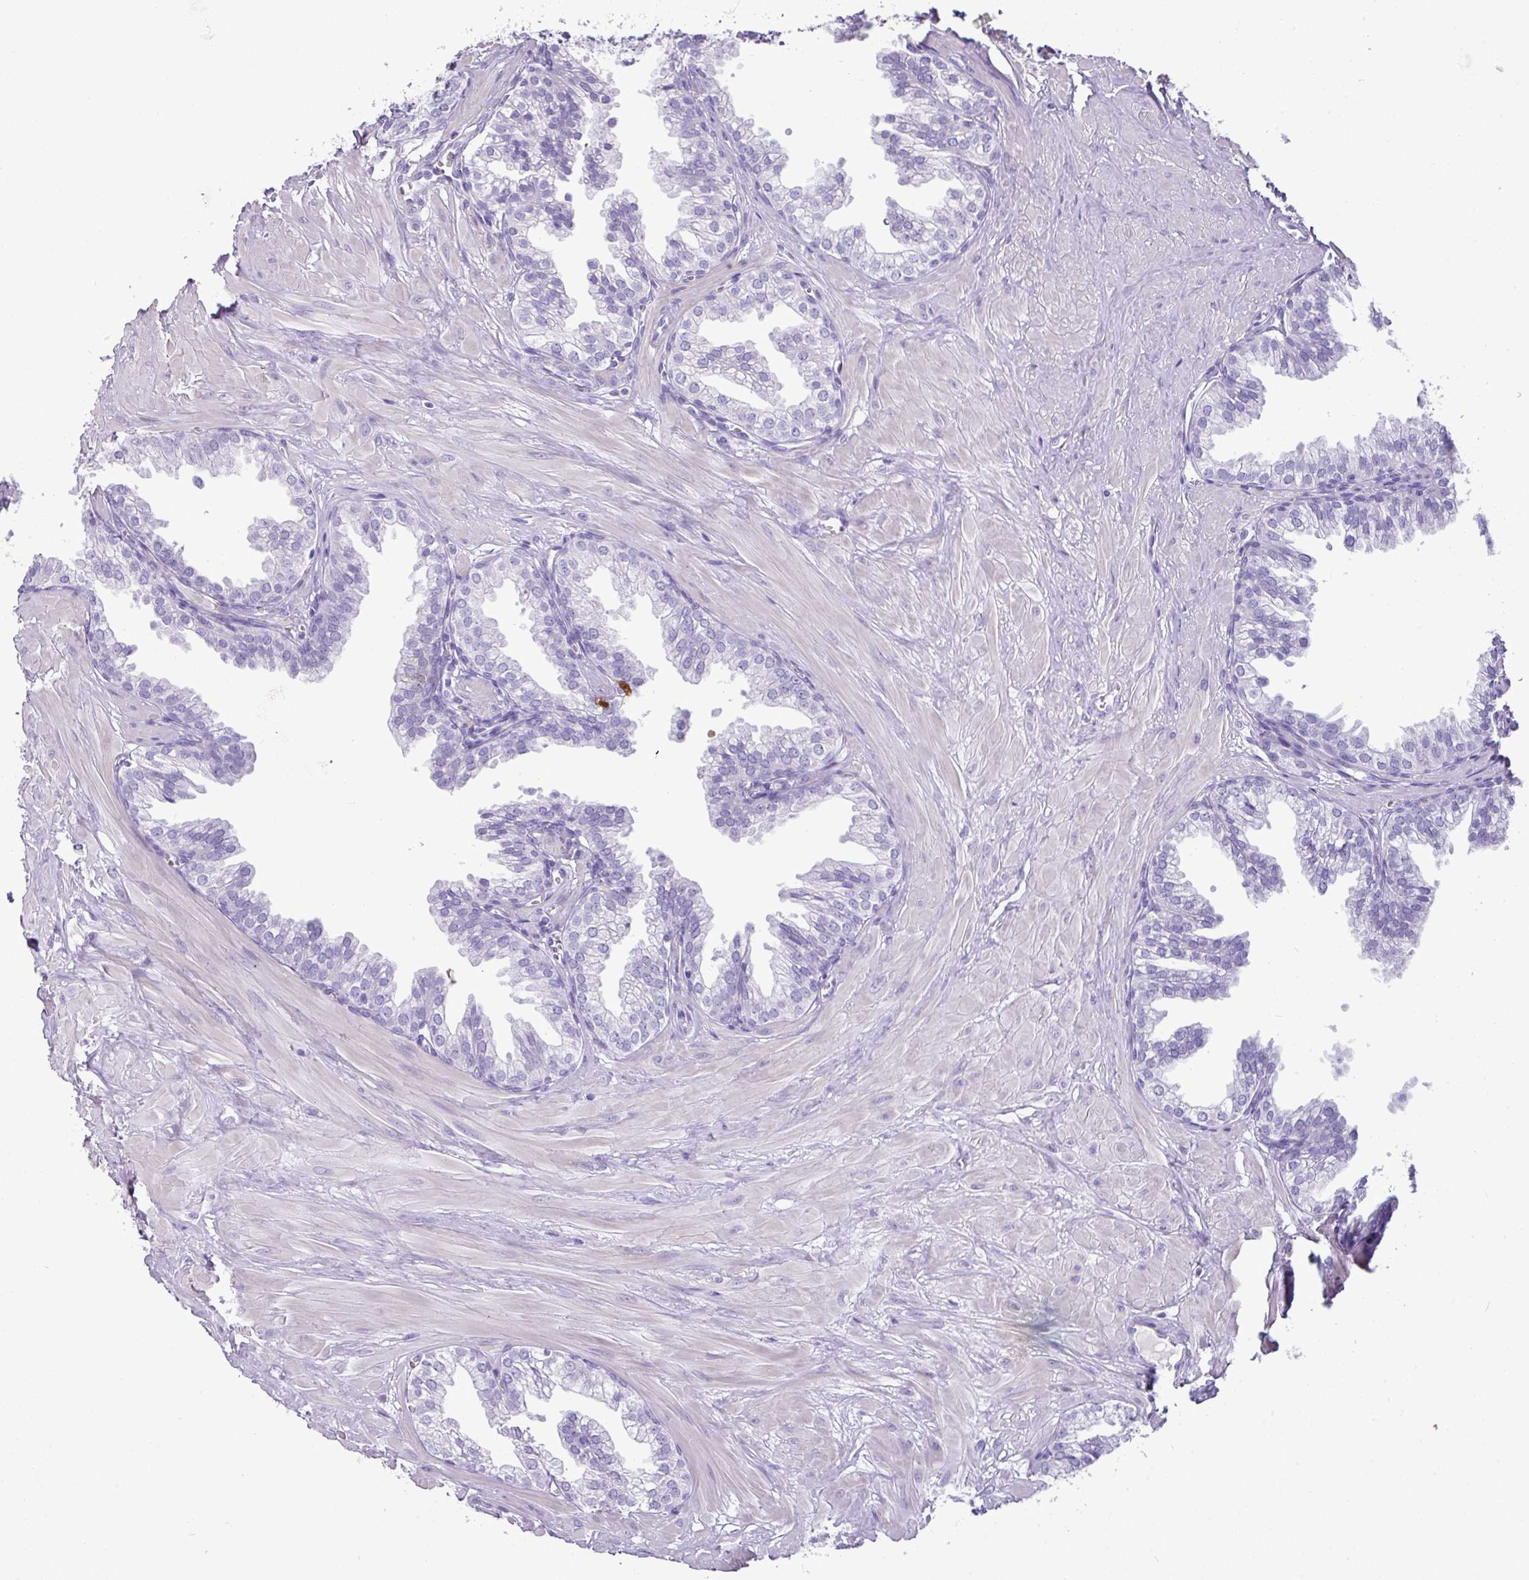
{"staining": {"intensity": "negative", "quantity": "none", "location": "none"}, "tissue": "prostate", "cell_type": "Glandular cells", "image_type": "normal", "snomed": [{"axis": "morphology", "description": "Normal tissue, NOS"}, {"axis": "topography", "description": "Prostate"}, {"axis": "topography", "description": "Peripheral nerve tissue"}], "caption": "This is an immunohistochemistry image of benign prostate. There is no expression in glandular cells.", "gene": "GSTA1", "patient": {"sex": "male", "age": 55}}